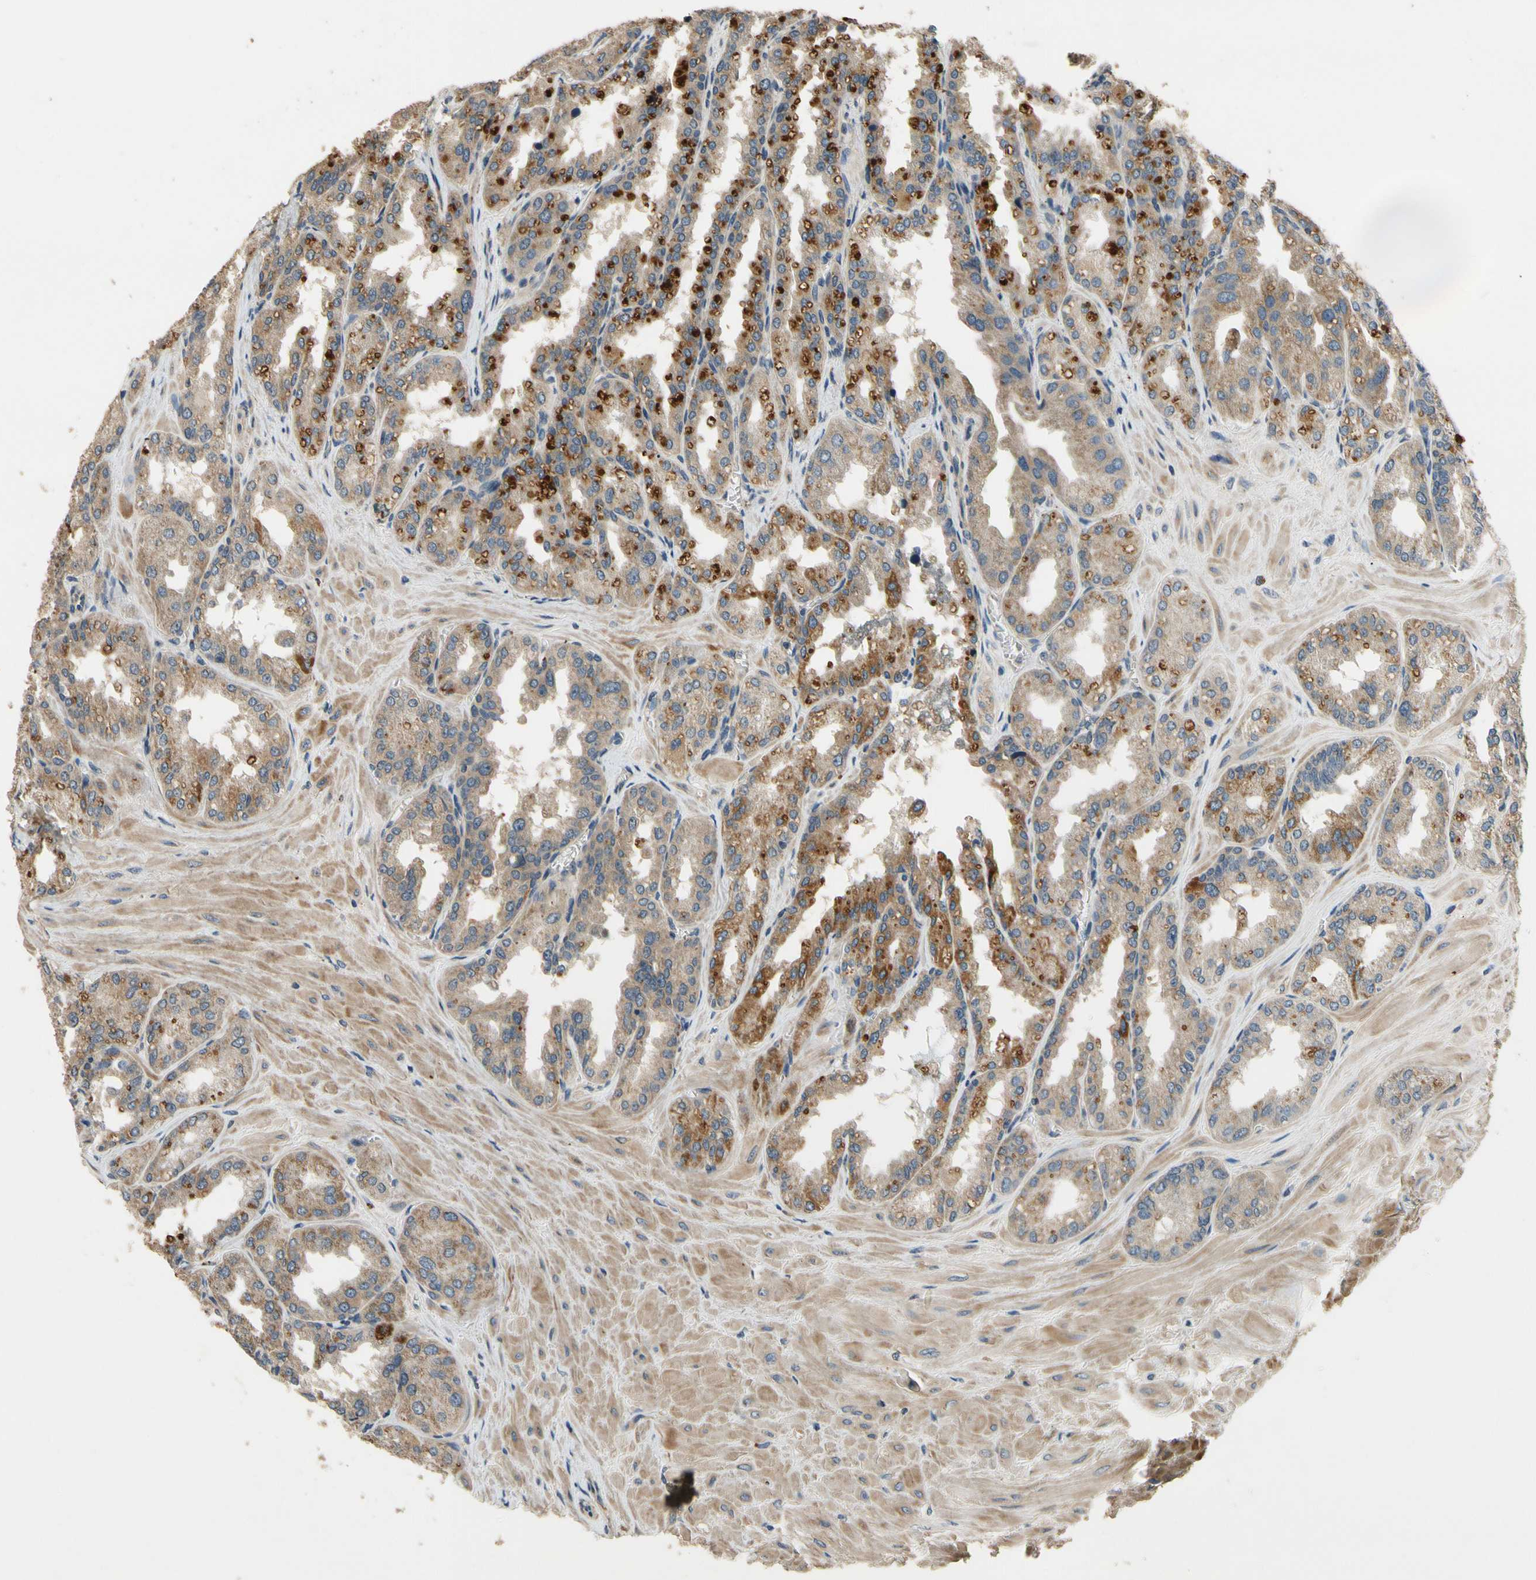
{"staining": {"intensity": "moderate", "quantity": ">75%", "location": "cytoplasmic/membranous"}, "tissue": "seminal vesicle", "cell_type": "Glandular cells", "image_type": "normal", "snomed": [{"axis": "morphology", "description": "Normal tissue, NOS"}, {"axis": "topography", "description": "Prostate"}, {"axis": "topography", "description": "Seminal veicle"}], "caption": "A photomicrograph of seminal vesicle stained for a protein shows moderate cytoplasmic/membranous brown staining in glandular cells. The staining was performed using DAB (3,3'-diaminobenzidine), with brown indicating positive protein expression. Nuclei are stained blue with hematoxylin.", "gene": "ALKBH3", "patient": {"sex": "male", "age": 51}}